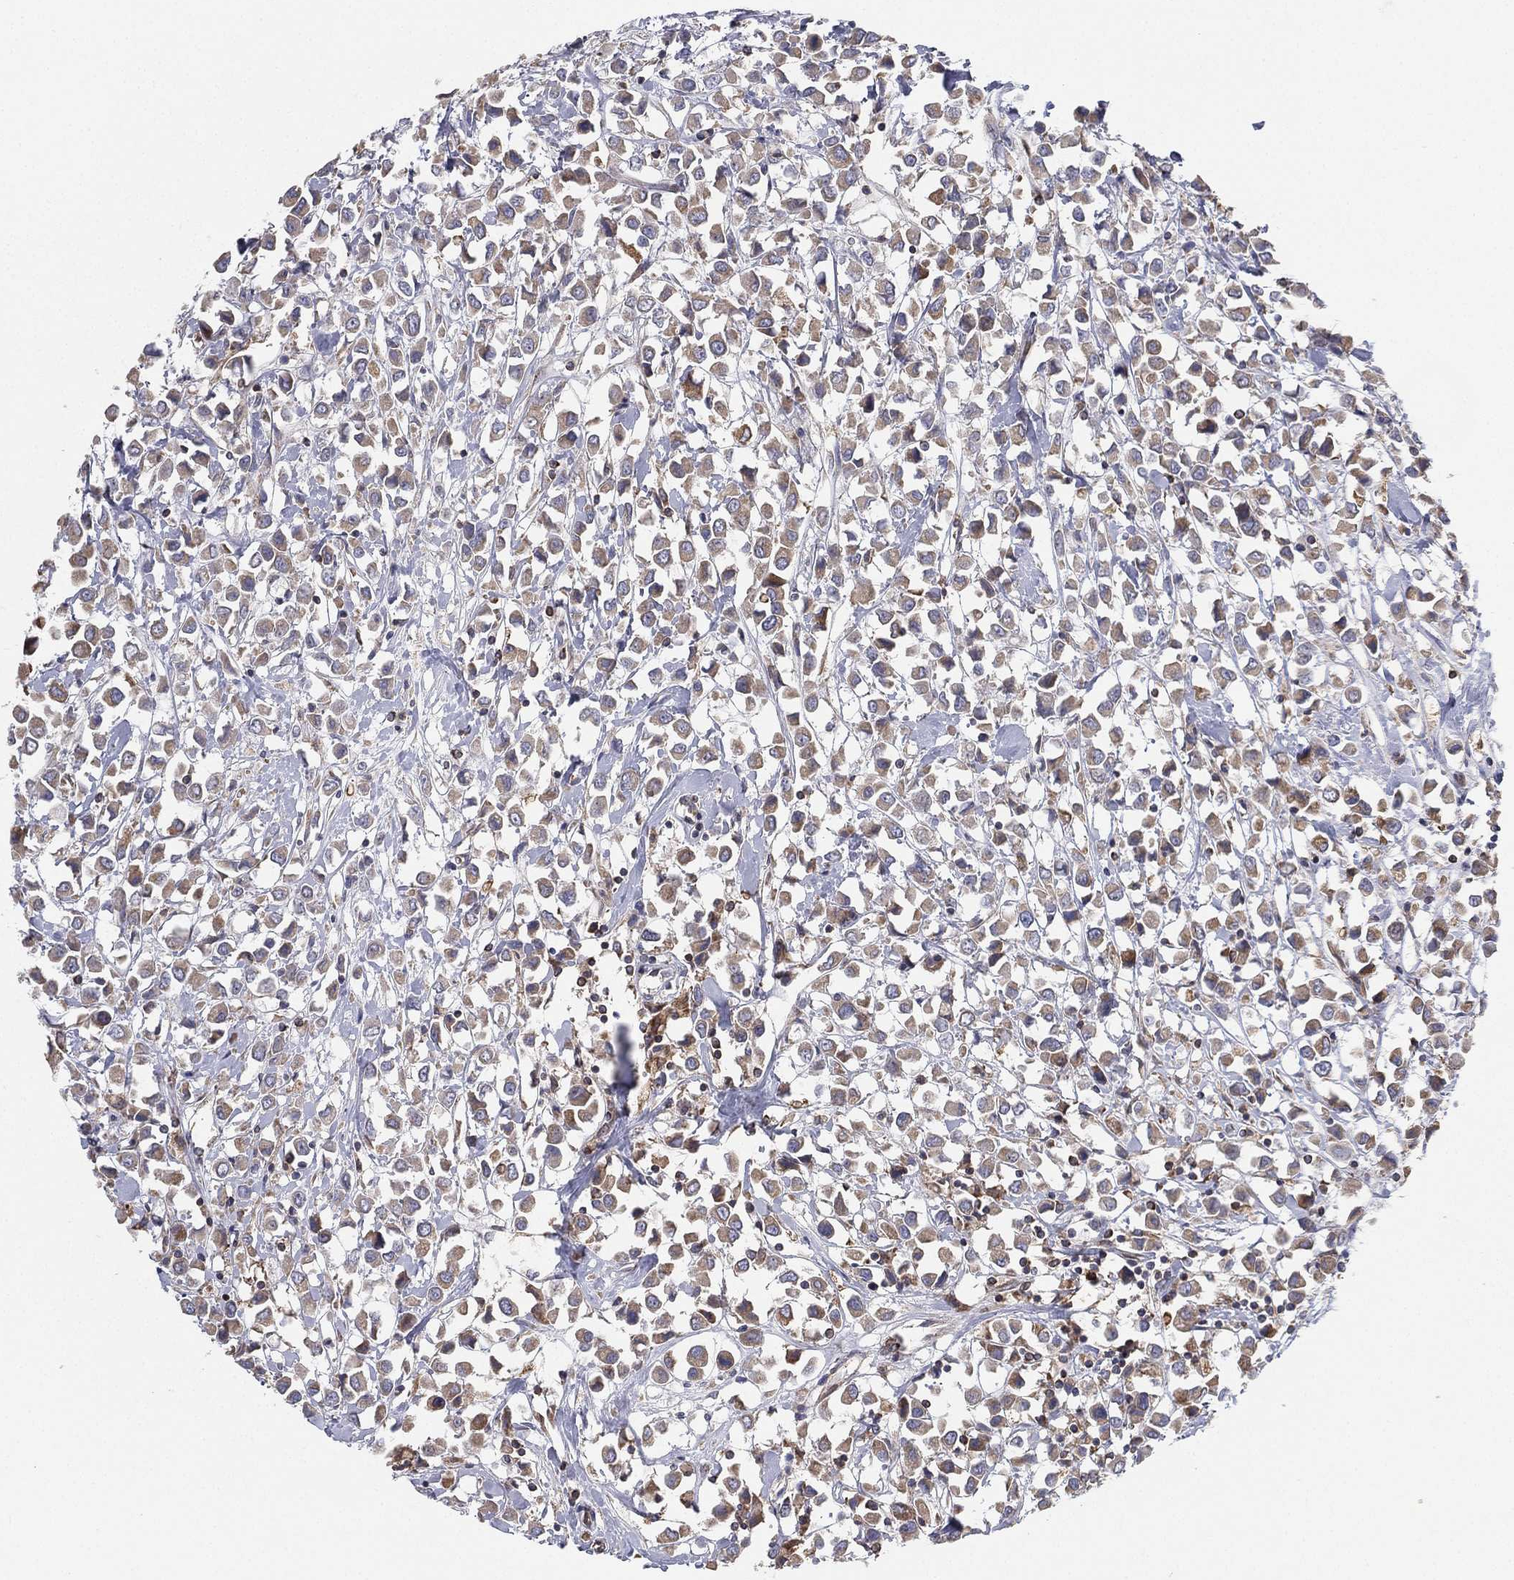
{"staining": {"intensity": "moderate", "quantity": "25%-75%", "location": "cytoplasmic/membranous"}, "tissue": "breast cancer", "cell_type": "Tumor cells", "image_type": "cancer", "snomed": [{"axis": "morphology", "description": "Duct carcinoma"}, {"axis": "topography", "description": "Breast"}], "caption": "IHC micrograph of human breast cancer (intraductal carcinoma) stained for a protein (brown), which shows medium levels of moderate cytoplasmic/membranous positivity in about 25%-75% of tumor cells.", "gene": "CYB5B", "patient": {"sex": "female", "age": 61}}